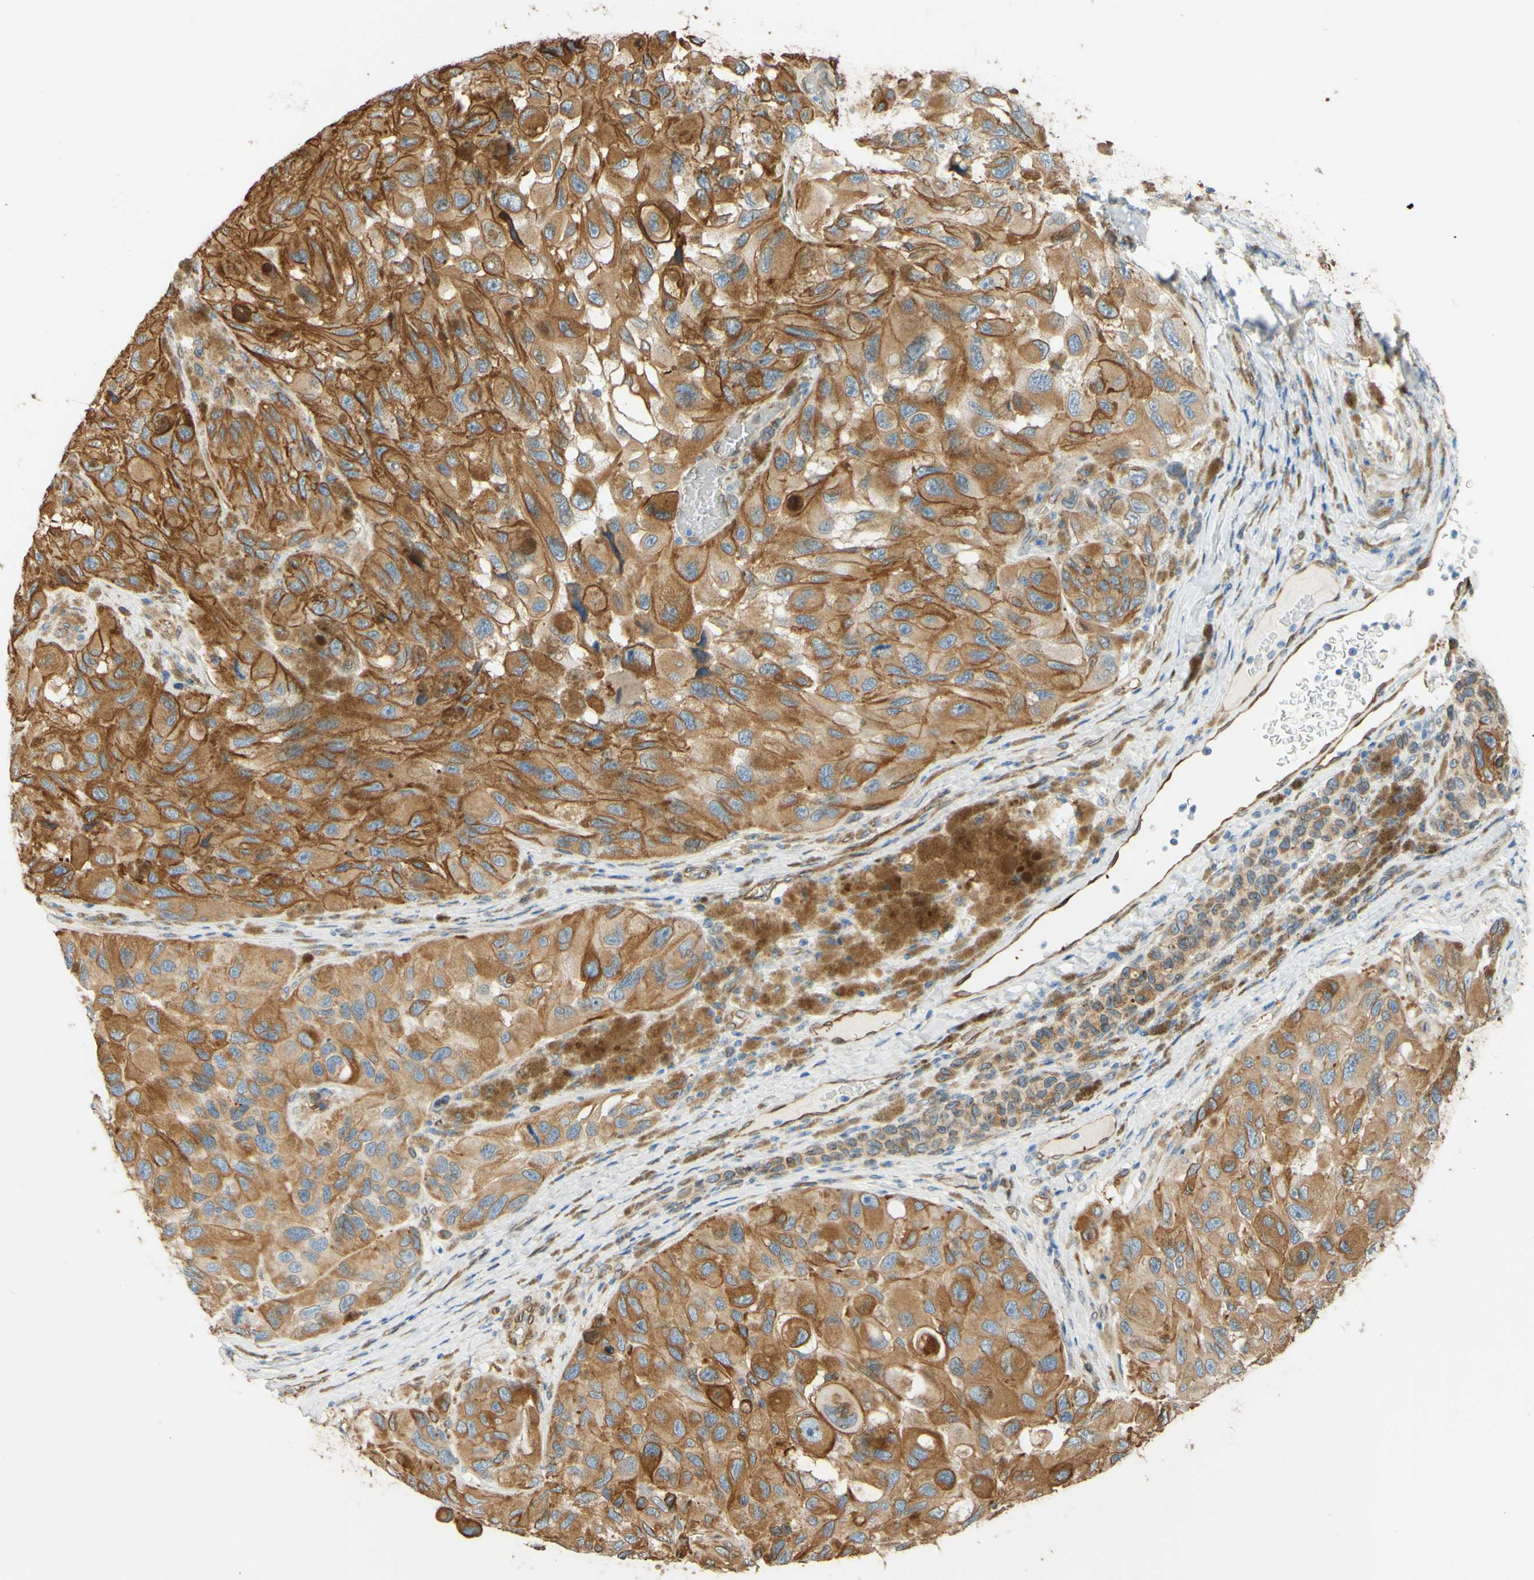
{"staining": {"intensity": "moderate", "quantity": ">75%", "location": "cytoplasmic/membranous,nuclear"}, "tissue": "melanoma", "cell_type": "Tumor cells", "image_type": "cancer", "snomed": [{"axis": "morphology", "description": "Malignant melanoma, NOS"}, {"axis": "topography", "description": "Skin"}], "caption": "Protein analysis of malignant melanoma tissue demonstrates moderate cytoplasmic/membranous and nuclear positivity in about >75% of tumor cells. Nuclei are stained in blue.", "gene": "ENDOD1", "patient": {"sex": "female", "age": 73}}